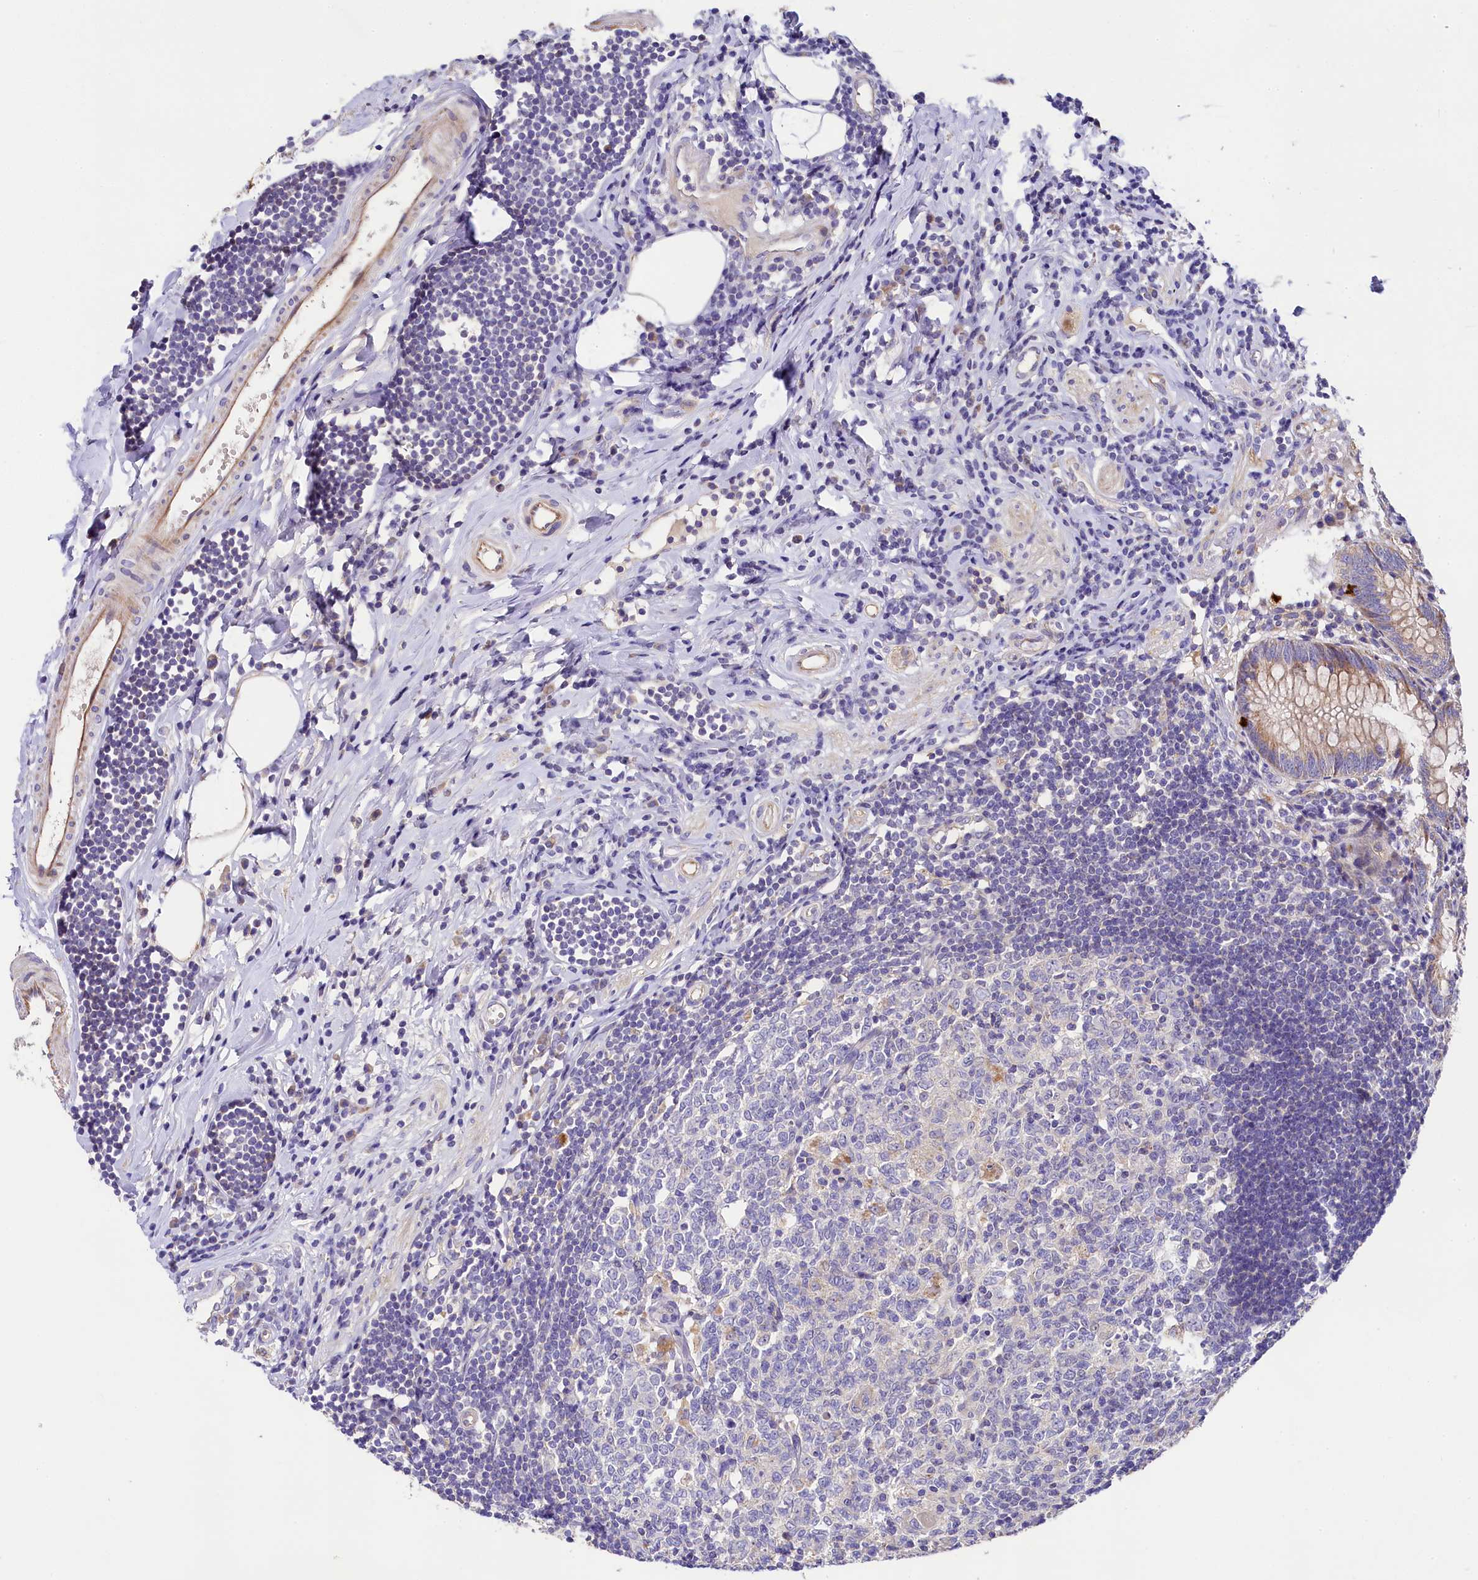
{"staining": {"intensity": "moderate", "quantity": "25%-75%", "location": "cytoplasmic/membranous"}, "tissue": "appendix", "cell_type": "Glandular cells", "image_type": "normal", "snomed": [{"axis": "morphology", "description": "Normal tissue, NOS"}, {"axis": "topography", "description": "Appendix"}], "caption": "Brown immunohistochemical staining in normal appendix demonstrates moderate cytoplasmic/membranous positivity in about 25%-75% of glandular cells.", "gene": "FXYD6", "patient": {"sex": "female", "age": 54}}